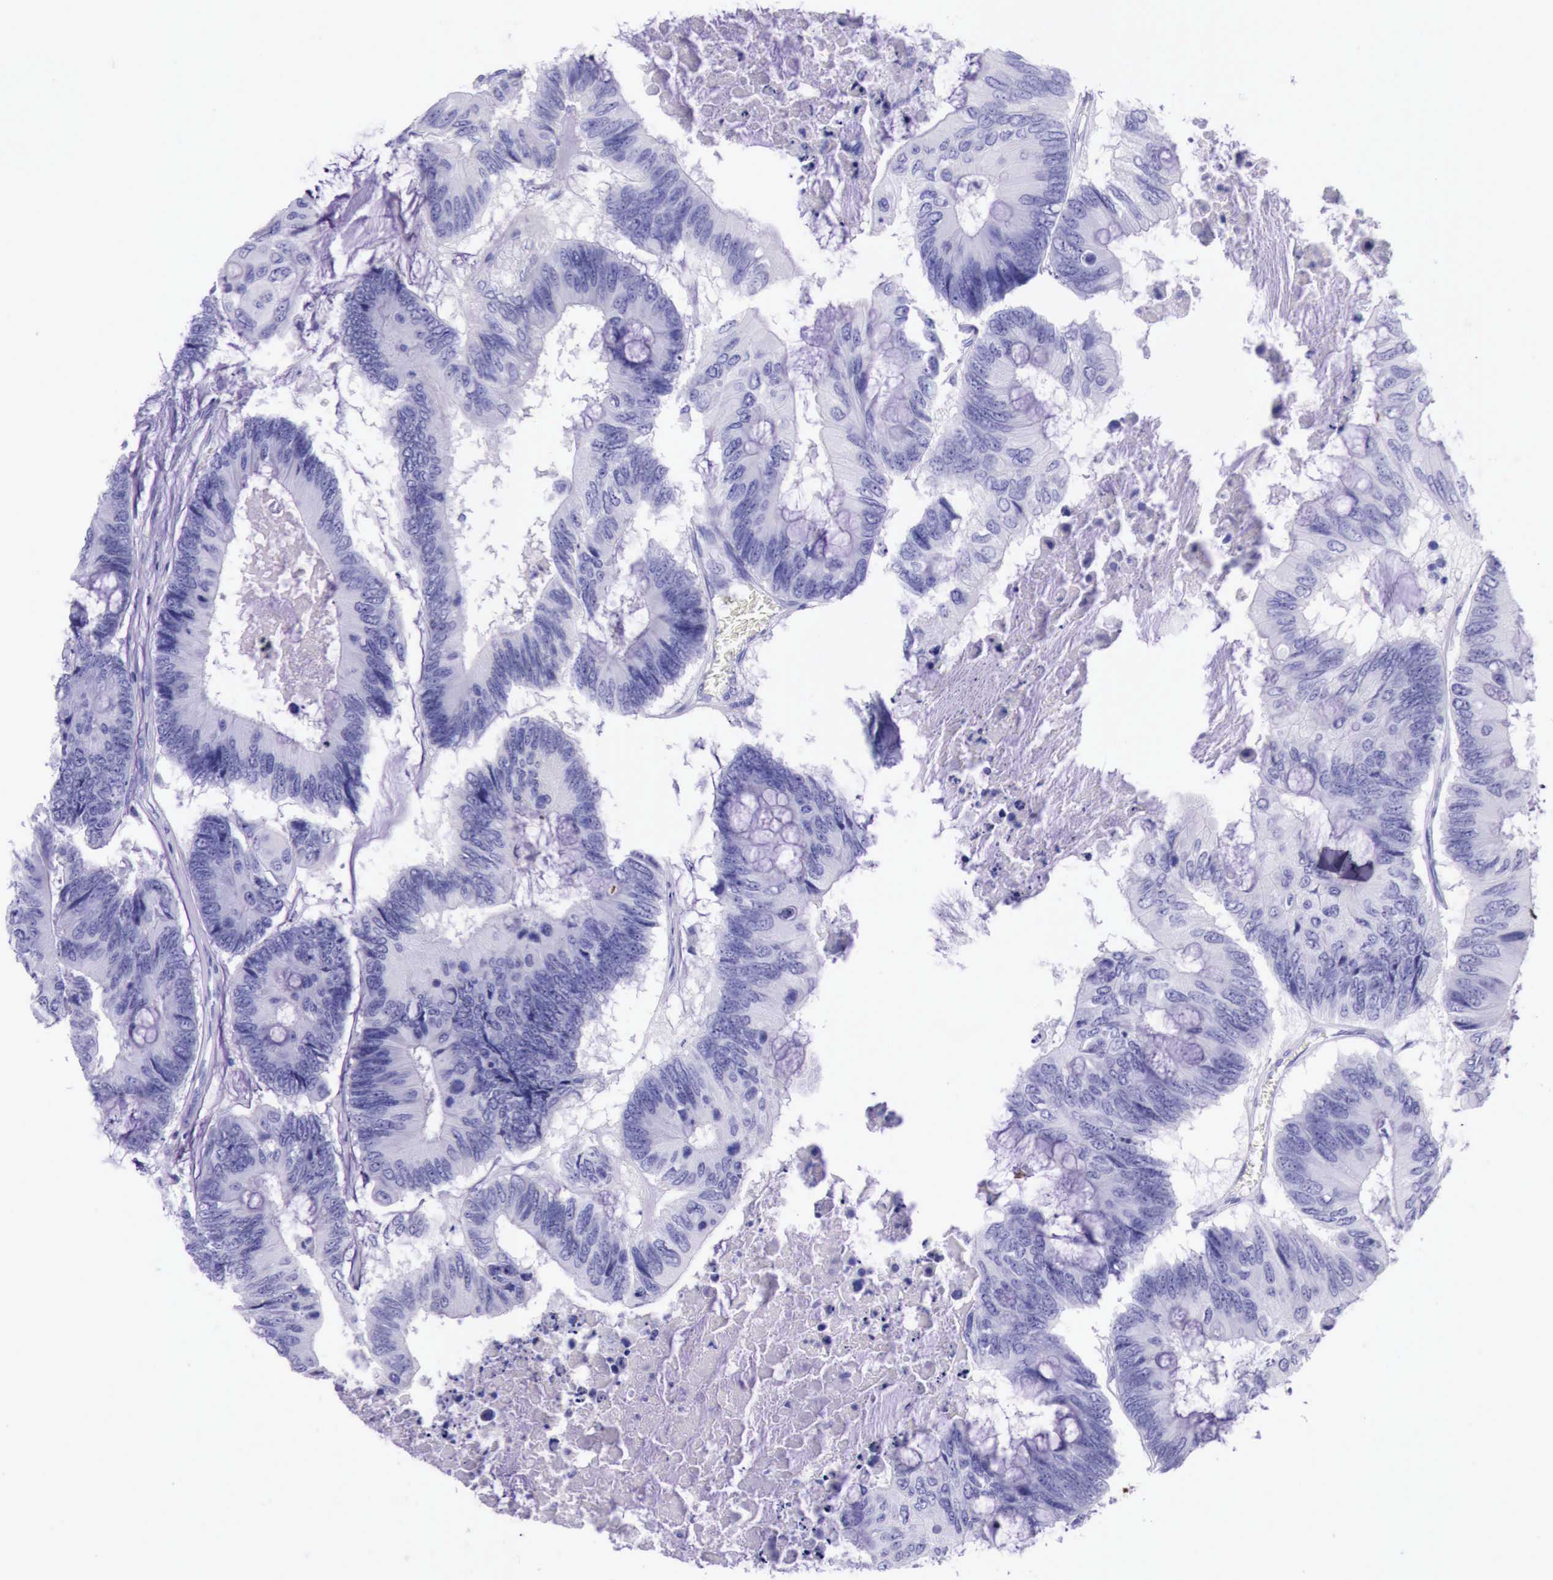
{"staining": {"intensity": "negative", "quantity": "none", "location": "none"}, "tissue": "colorectal cancer", "cell_type": "Tumor cells", "image_type": "cancer", "snomed": [{"axis": "morphology", "description": "Adenocarcinoma, NOS"}, {"axis": "topography", "description": "Colon"}], "caption": "DAB immunohistochemical staining of colorectal cancer displays no significant expression in tumor cells.", "gene": "ESR1", "patient": {"sex": "male", "age": 65}}